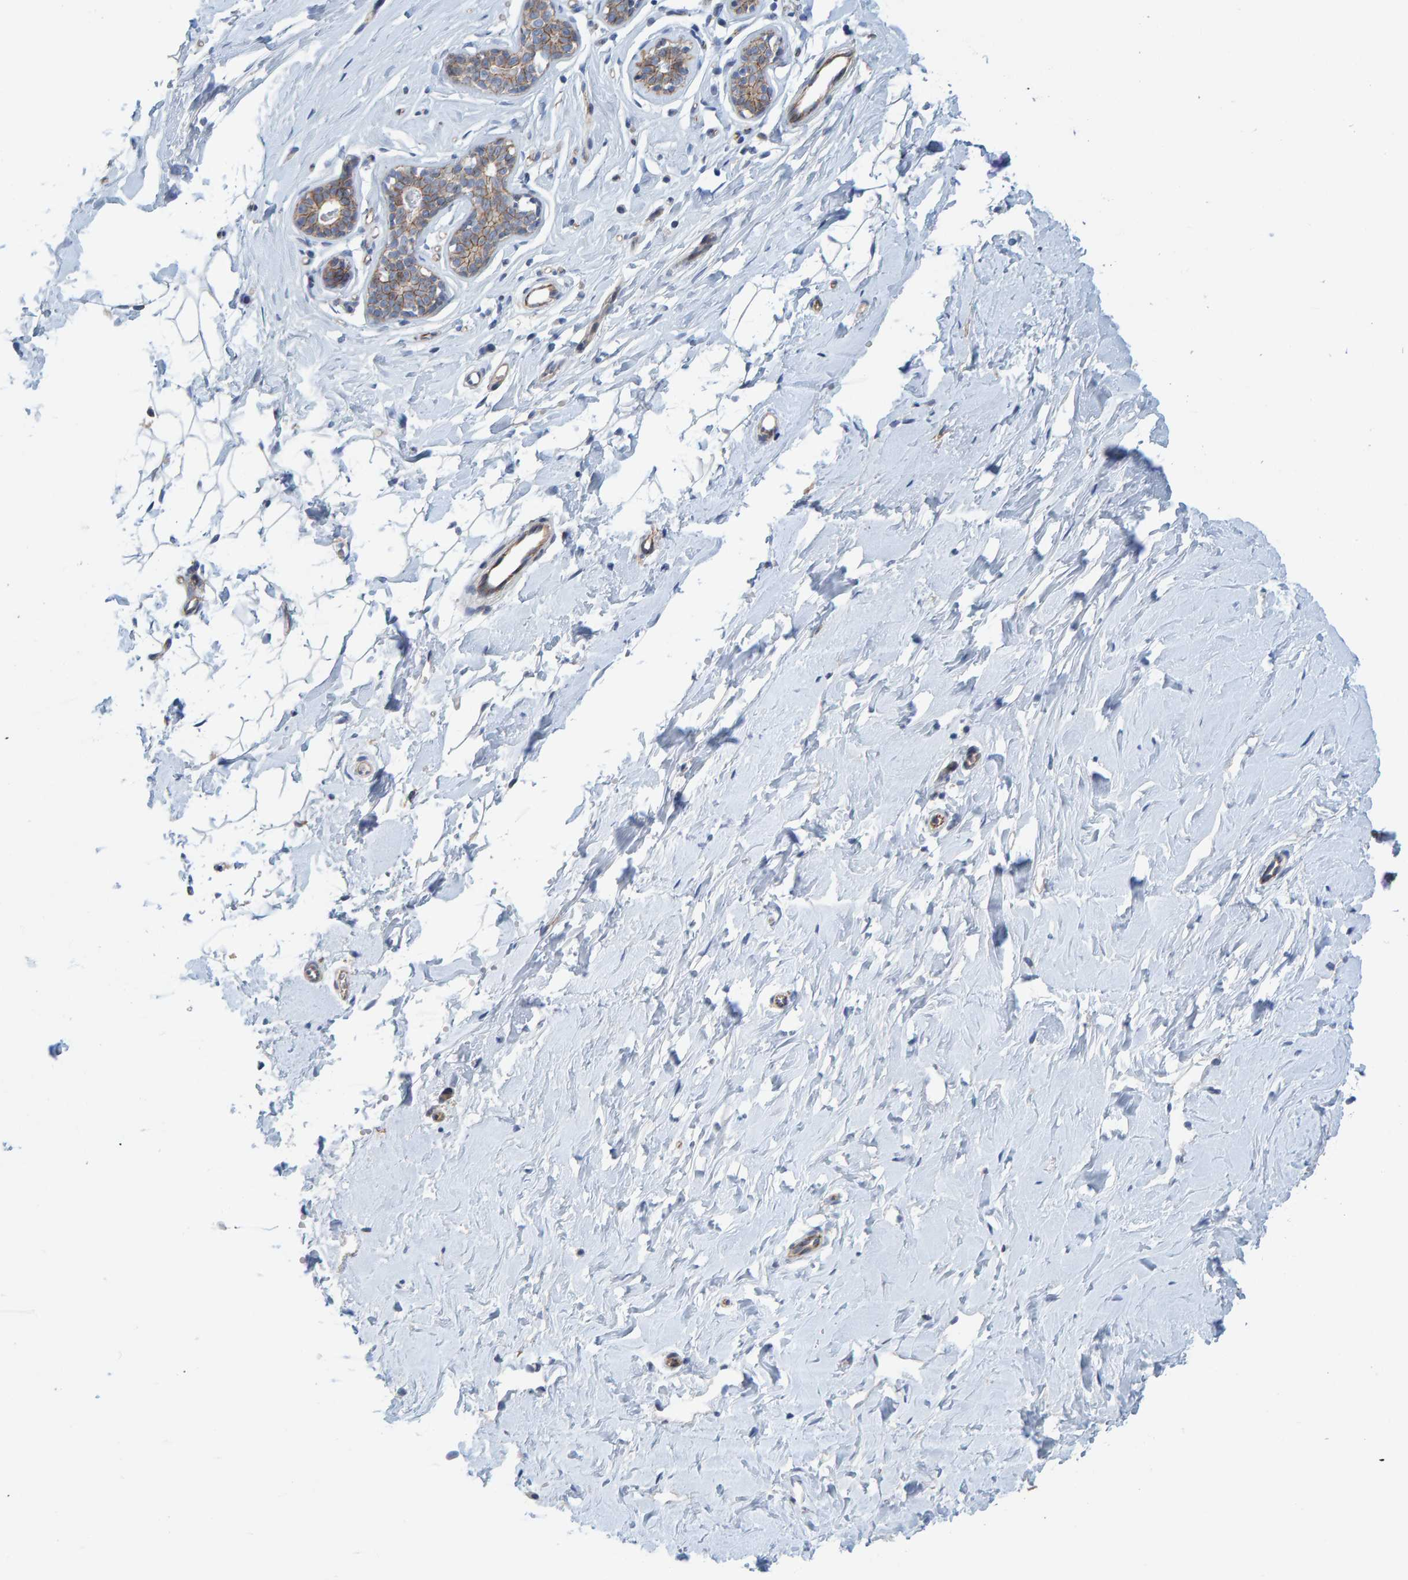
{"staining": {"intensity": "negative", "quantity": "none", "location": "none"}, "tissue": "breast", "cell_type": "Adipocytes", "image_type": "normal", "snomed": [{"axis": "morphology", "description": "Normal tissue, NOS"}, {"axis": "topography", "description": "Breast"}], "caption": "Breast stained for a protein using IHC displays no staining adipocytes.", "gene": "KRBA2", "patient": {"sex": "female", "age": 23}}